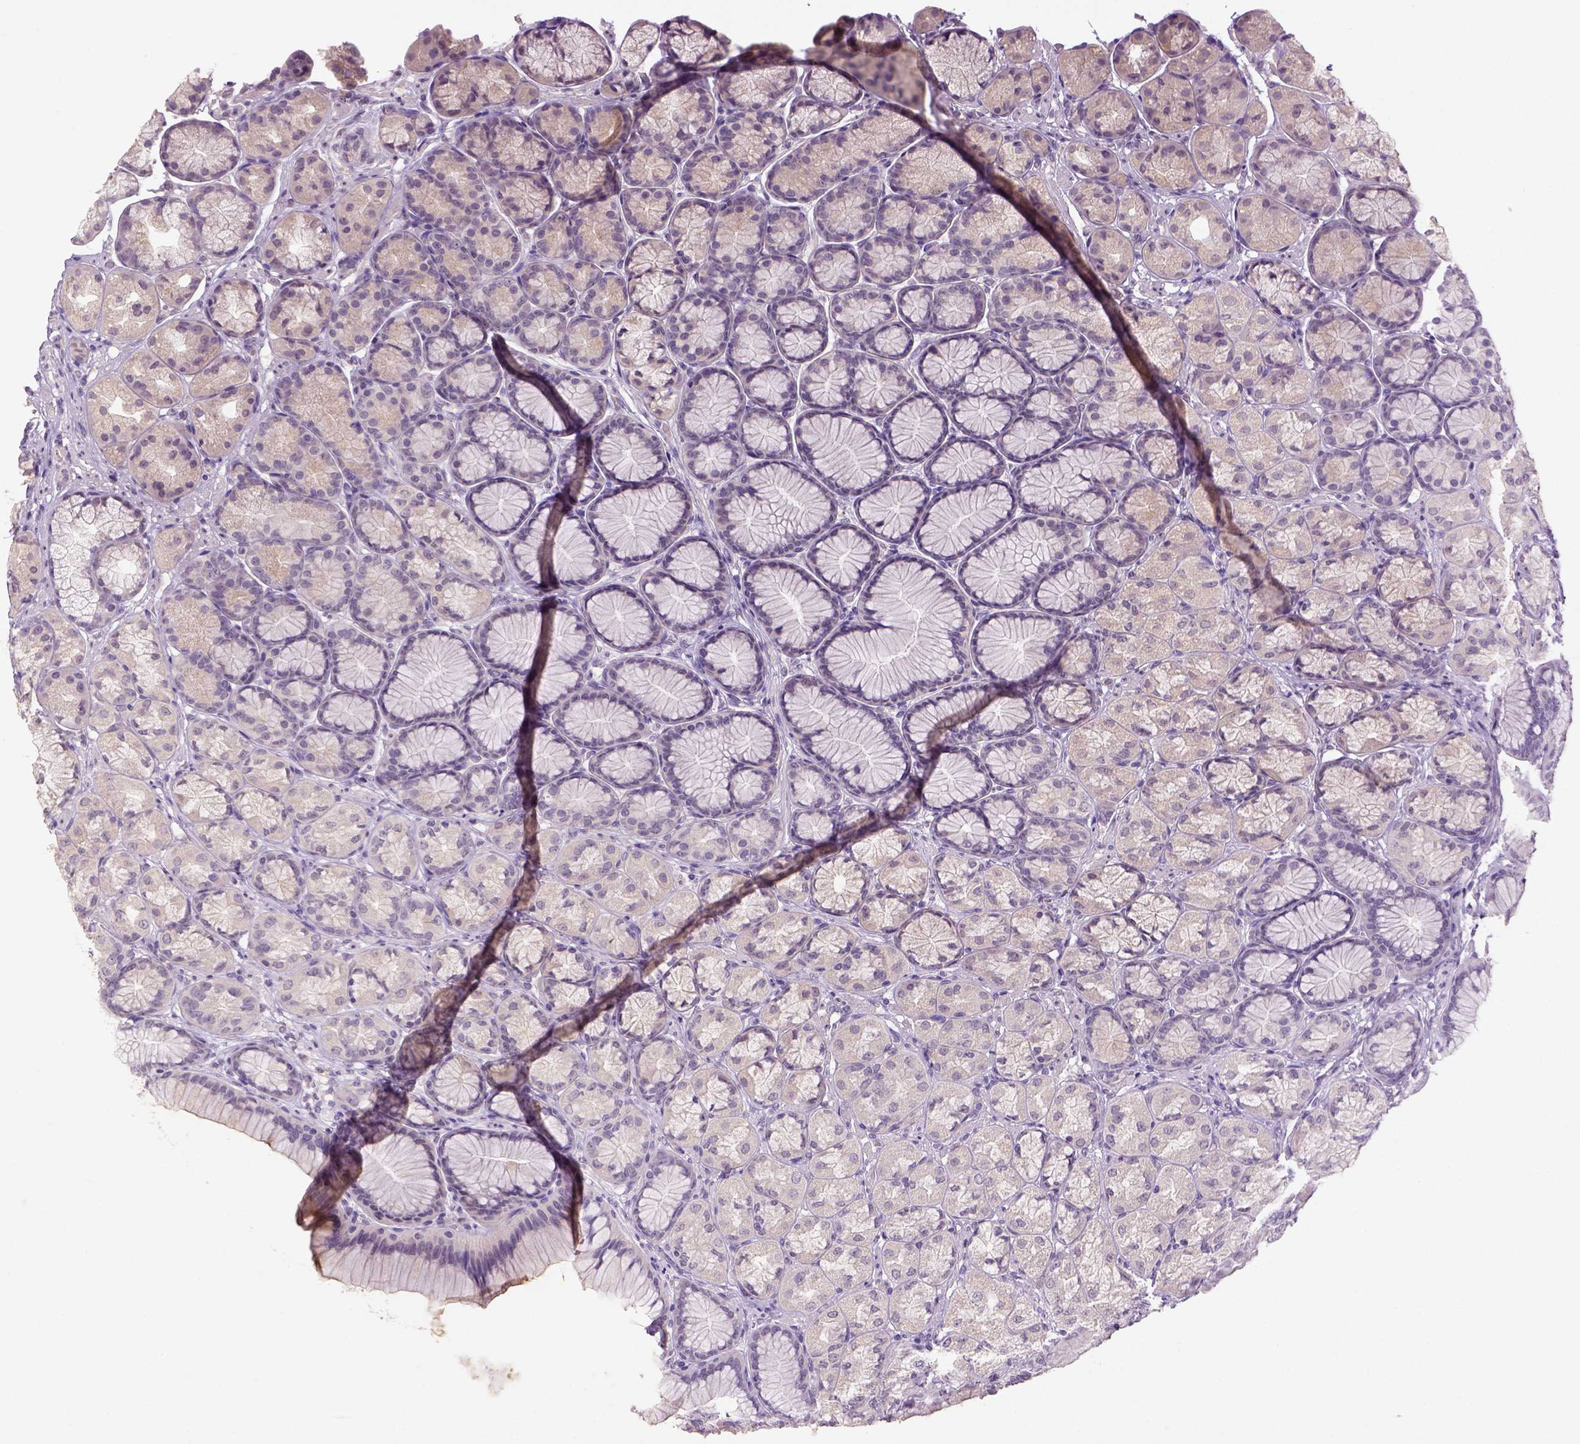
{"staining": {"intensity": "weak", "quantity": "<25%", "location": "cytoplasmic/membranous"}, "tissue": "stomach", "cell_type": "Glandular cells", "image_type": "normal", "snomed": [{"axis": "morphology", "description": "Normal tissue, NOS"}, {"axis": "morphology", "description": "Adenocarcinoma, NOS"}, {"axis": "morphology", "description": "Adenocarcinoma, High grade"}, {"axis": "topography", "description": "Stomach, upper"}, {"axis": "topography", "description": "Stomach"}], "caption": "Immunohistochemistry micrograph of unremarkable stomach: stomach stained with DAB reveals no significant protein expression in glandular cells. (Brightfield microscopy of DAB (3,3'-diaminobenzidine) immunohistochemistry at high magnification).", "gene": "NLGN2", "patient": {"sex": "female", "age": 65}}